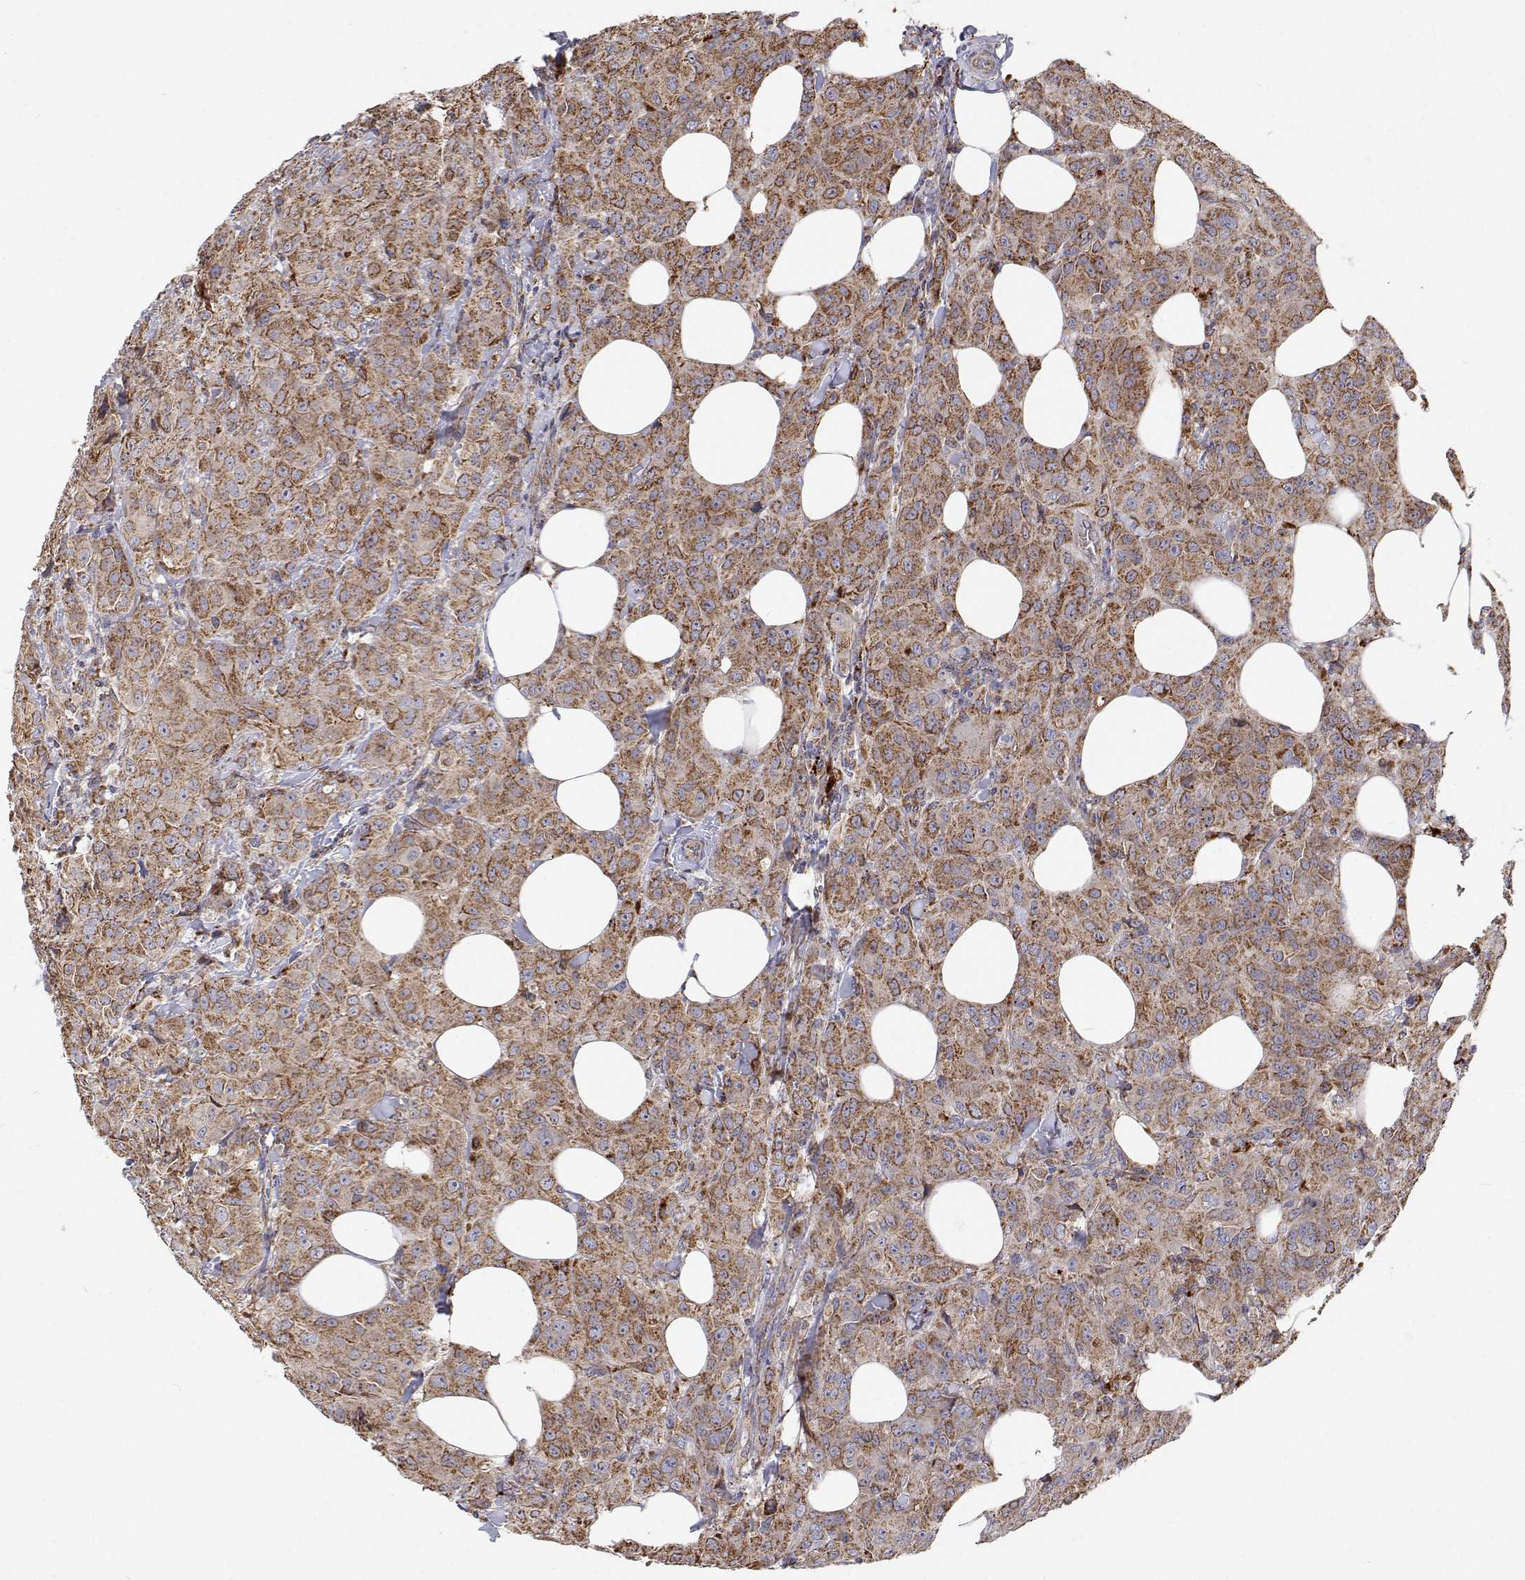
{"staining": {"intensity": "moderate", "quantity": ">75%", "location": "cytoplasmic/membranous"}, "tissue": "breast cancer", "cell_type": "Tumor cells", "image_type": "cancer", "snomed": [{"axis": "morphology", "description": "Normal tissue, NOS"}, {"axis": "morphology", "description": "Duct carcinoma"}, {"axis": "topography", "description": "Breast"}], "caption": "Protein staining of breast cancer (invasive ductal carcinoma) tissue reveals moderate cytoplasmic/membranous positivity in approximately >75% of tumor cells. (DAB IHC with brightfield microscopy, high magnification).", "gene": "SPICE1", "patient": {"sex": "female", "age": 43}}